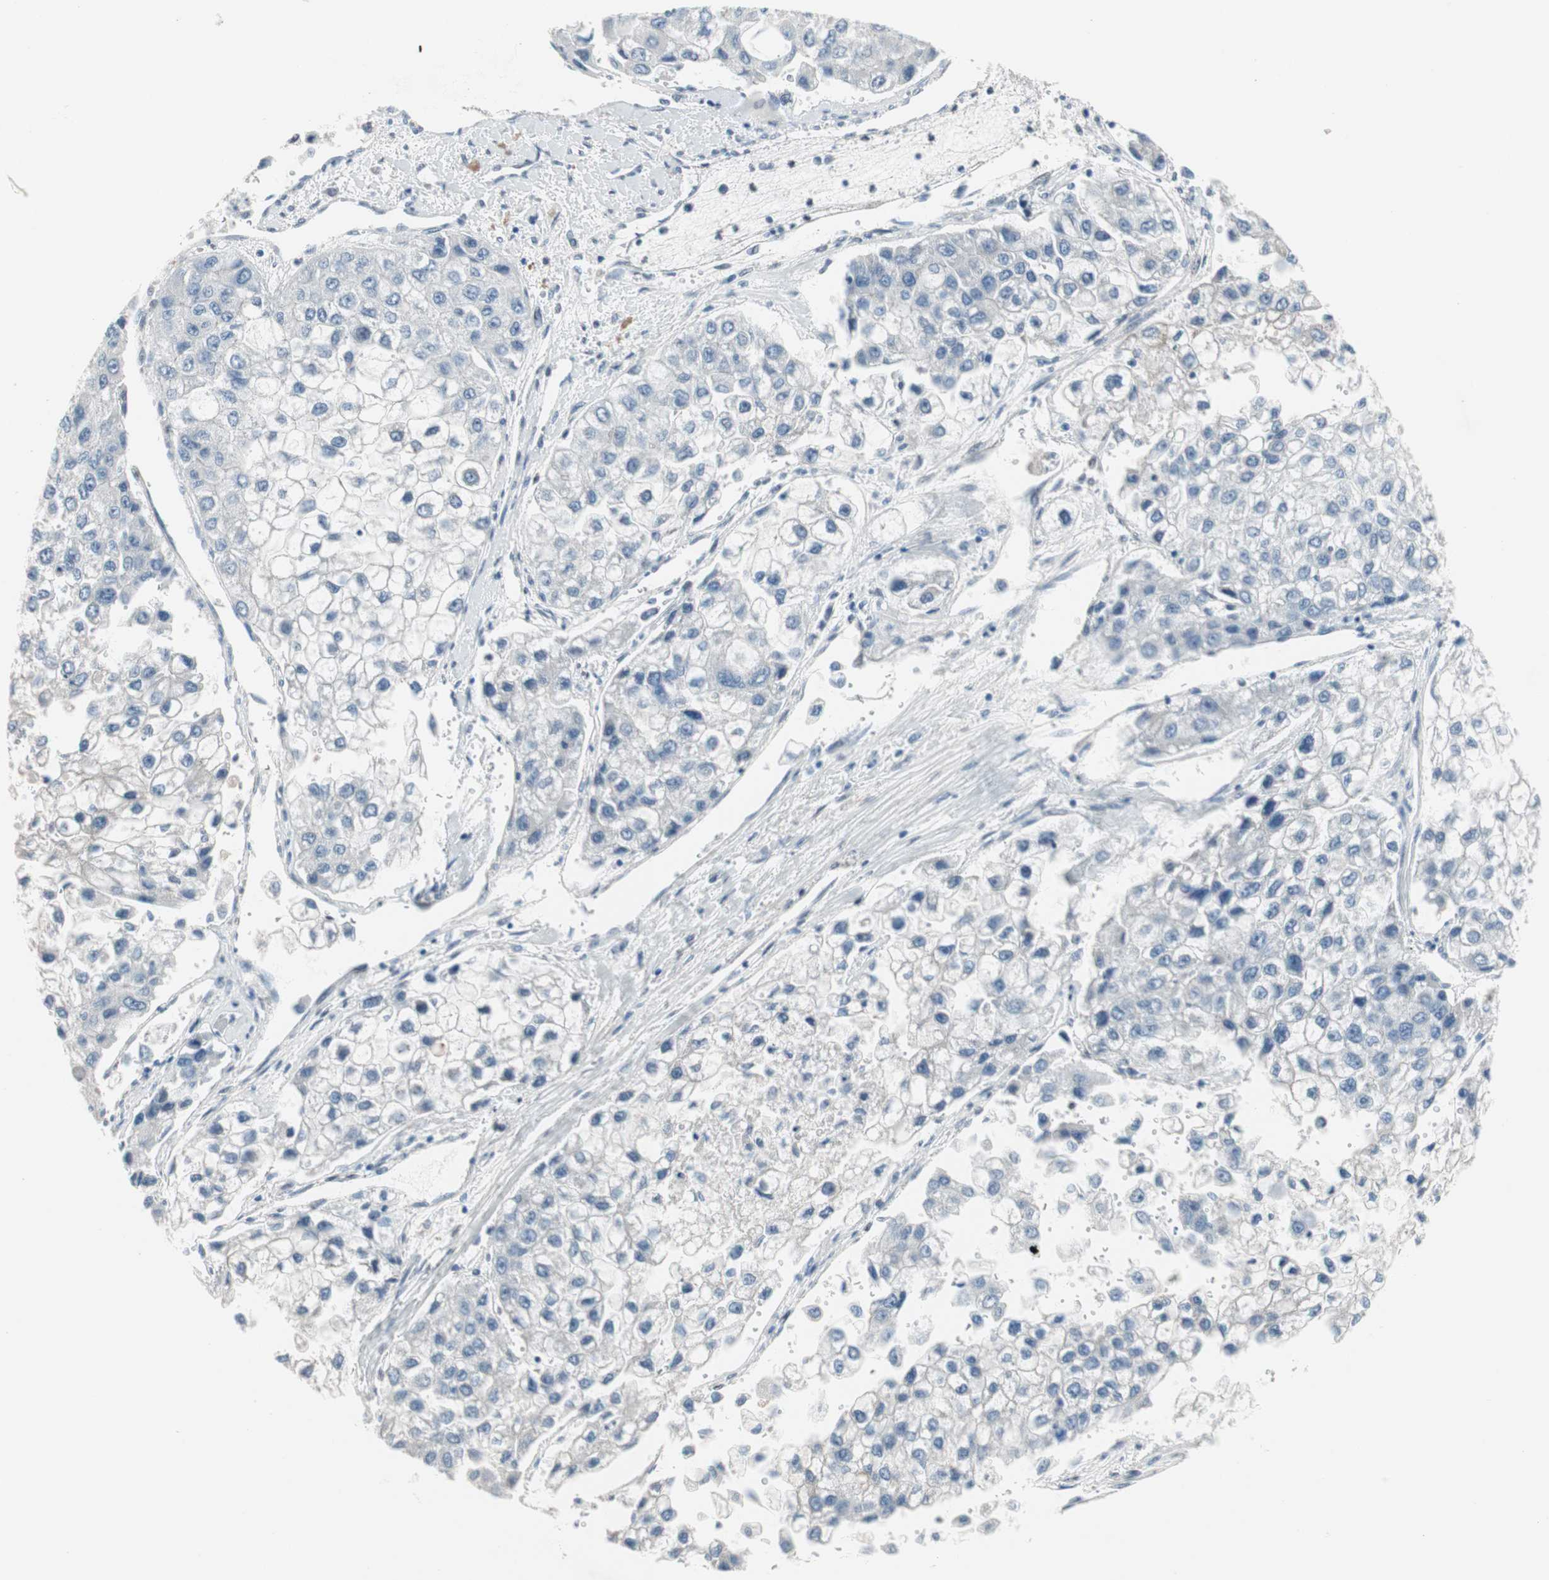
{"staining": {"intensity": "negative", "quantity": "none", "location": "none"}, "tissue": "liver cancer", "cell_type": "Tumor cells", "image_type": "cancer", "snomed": [{"axis": "morphology", "description": "Carcinoma, Hepatocellular, NOS"}, {"axis": "topography", "description": "Liver"}], "caption": "This histopathology image is of hepatocellular carcinoma (liver) stained with IHC to label a protein in brown with the nuclei are counter-stained blue. There is no expression in tumor cells.", "gene": "CAND2", "patient": {"sex": "female", "age": 66}}